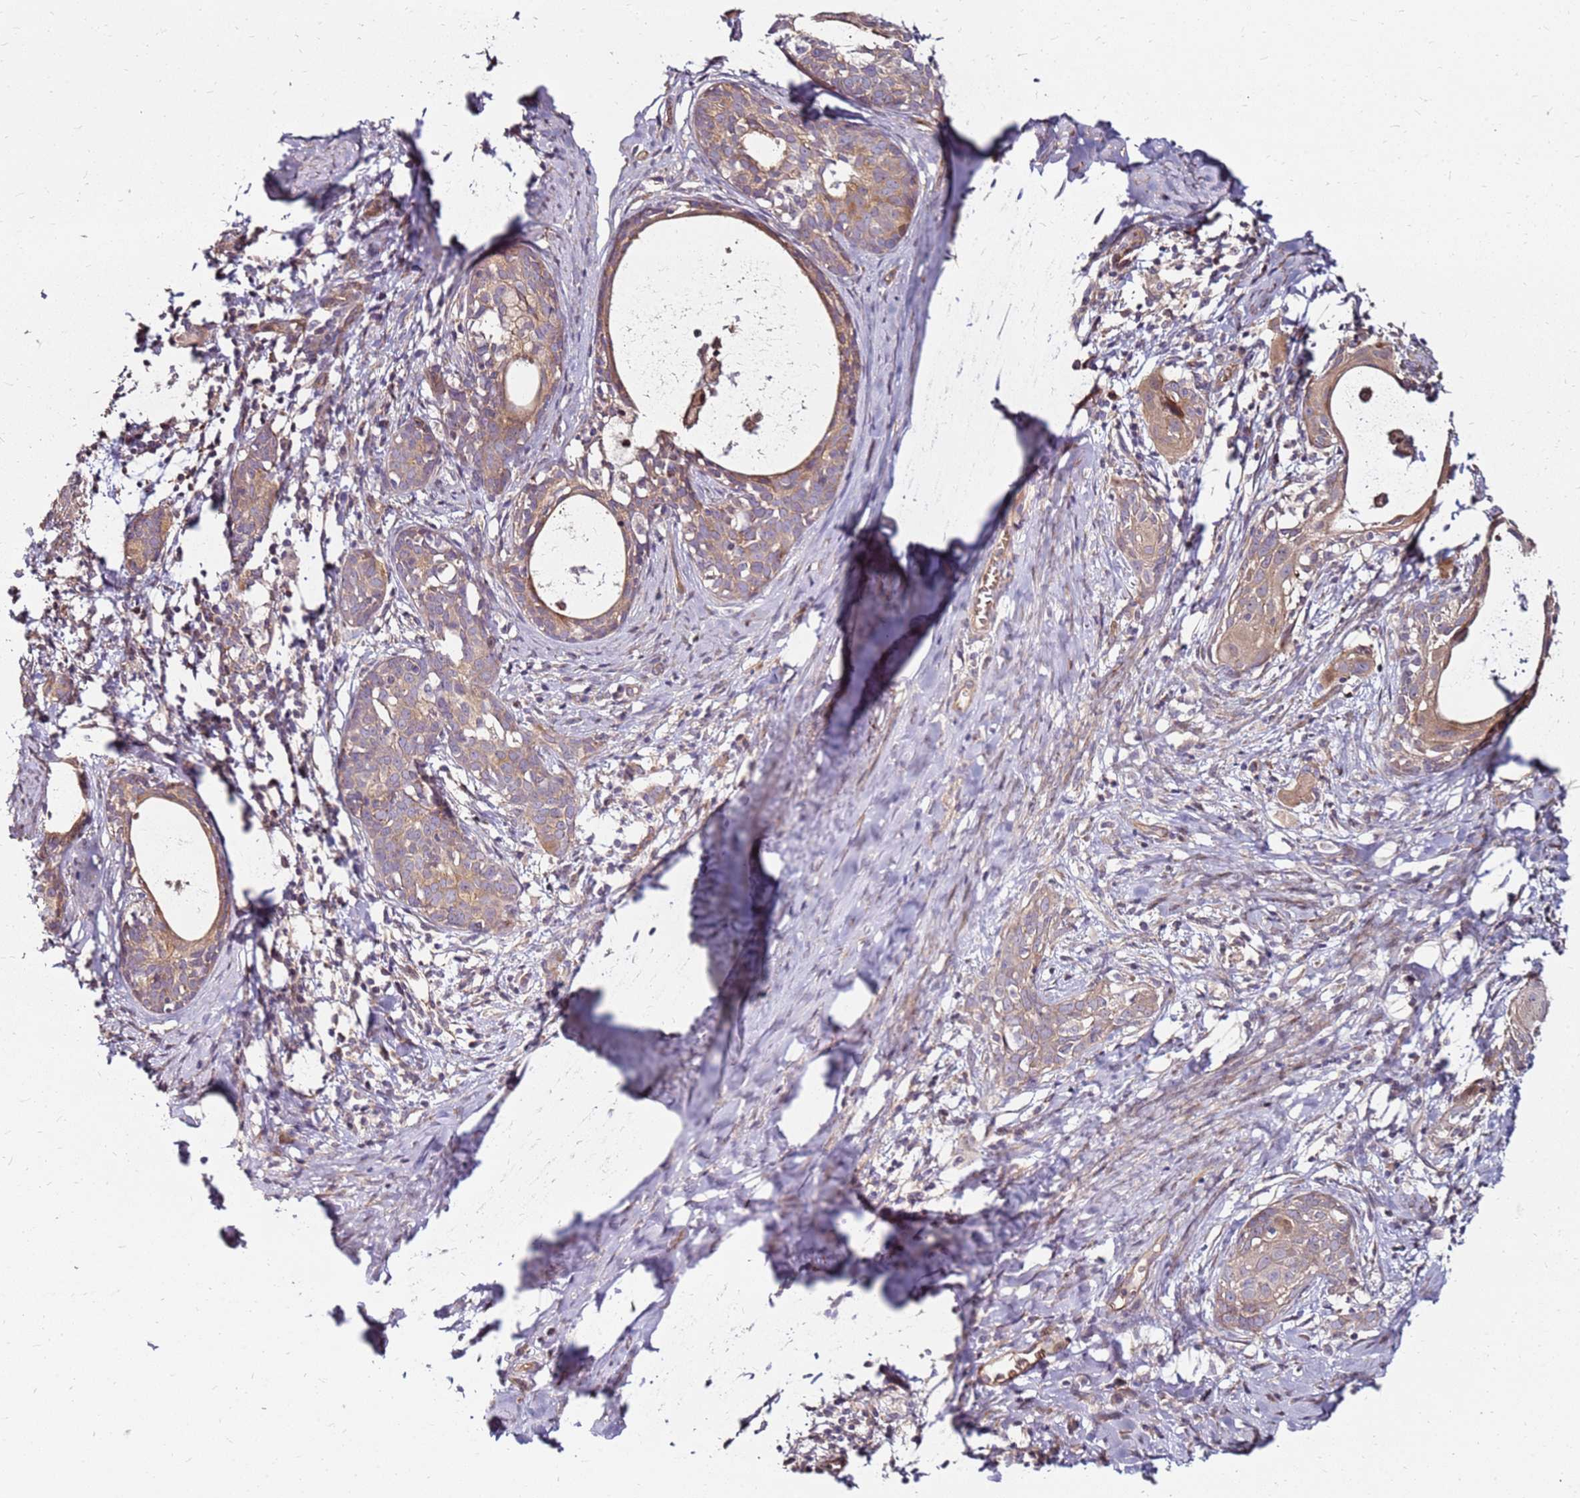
{"staining": {"intensity": "weak", "quantity": ">75%", "location": "cytoplasmic/membranous"}, "tissue": "cervical cancer", "cell_type": "Tumor cells", "image_type": "cancer", "snomed": [{"axis": "morphology", "description": "Squamous cell carcinoma, NOS"}, {"axis": "topography", "description": "Cervix"}], "caption": "Tumor cells demonstrate weak cytoplasmic/membranous staining in about >75% of cells in cervical squamous cell carcinoma.", "gene": "RNF11", "patient": {"sex": "female", "age": 52}}